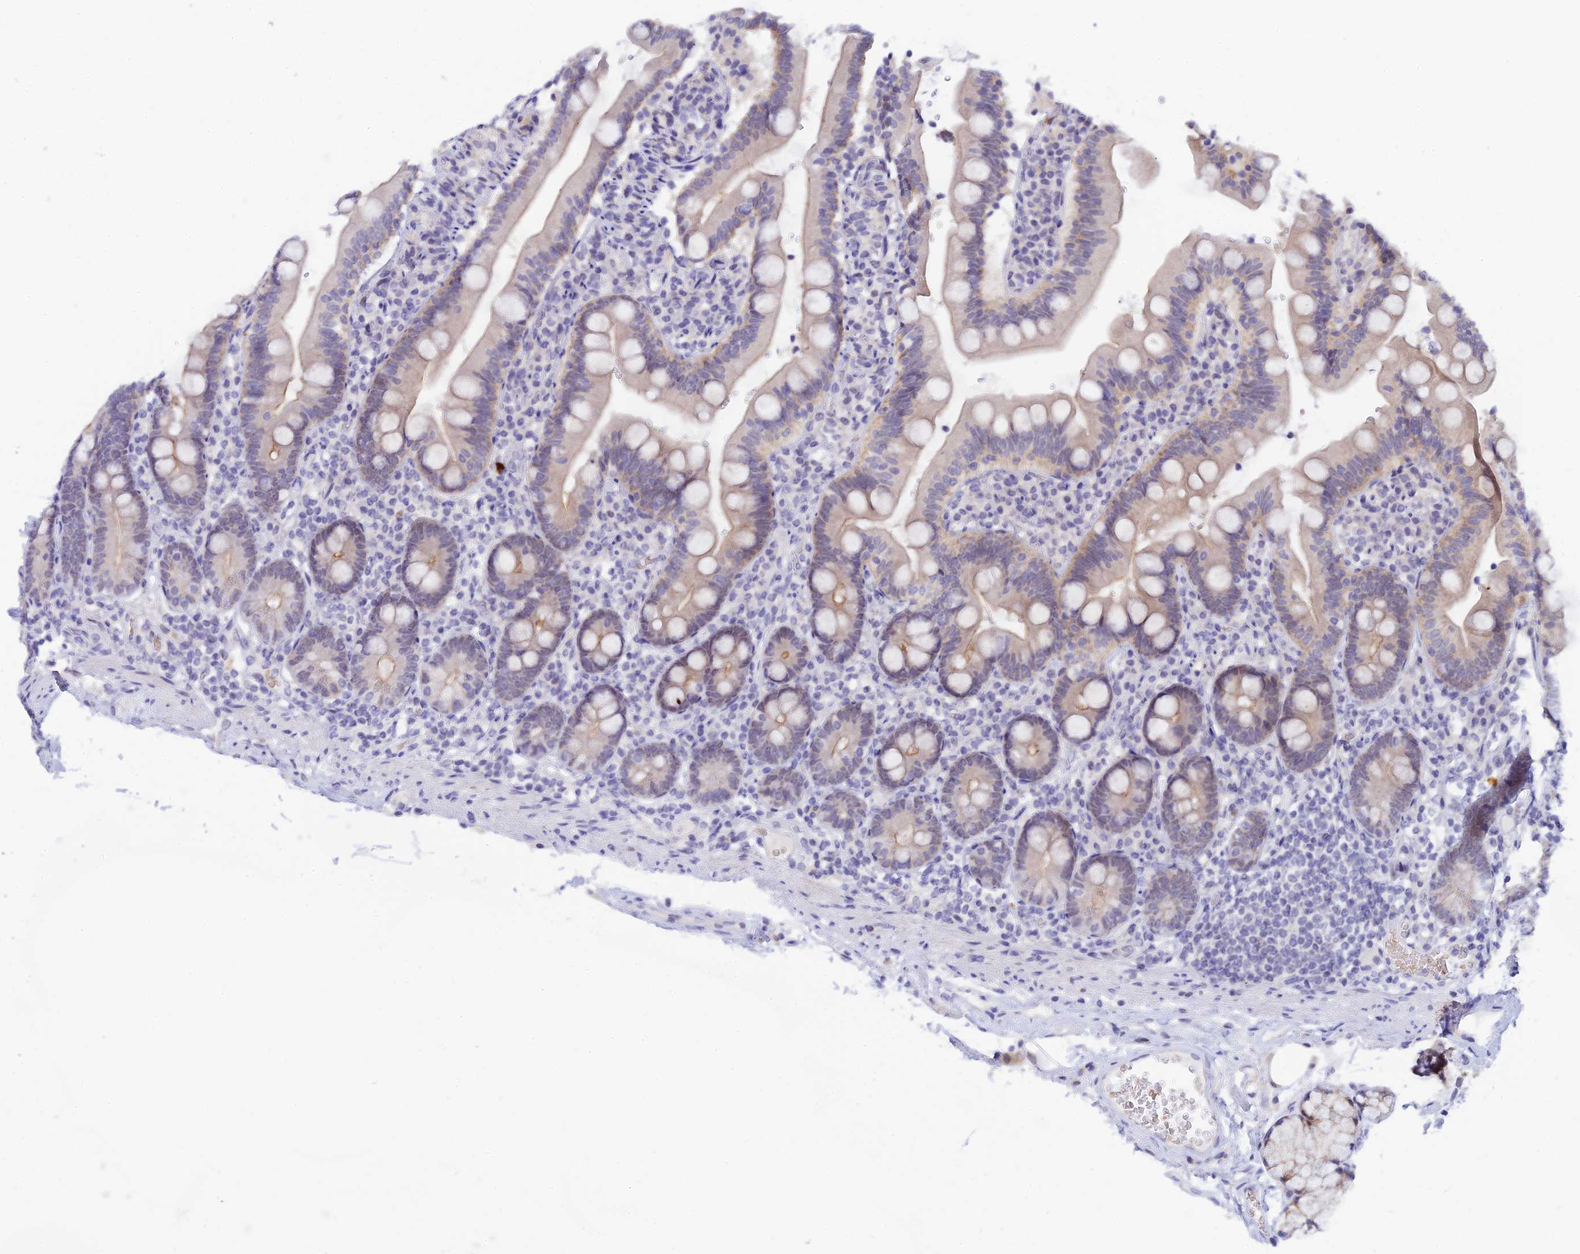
{"staining": {"intensity": "moderate", "quantity": "<25%", "location": "cytoplasmic/membranous"}, "tissue": "duodenum", "cell_type": "Glandular cells", "image_type": "normal", "snomed": [{"axis": "morphology", "description": "Normal tissue, NOS"}, {"axis": "topography", "description": "Duodenum"}], "caption": "Immunohistochemistry (DAB (3,3'-diaminobenzidine)) staining of benign duodenum exhibits moderate cytoplasmic/membranous protein expression in approximately <25% of glandular cells. (IHC, brightfield microscopy, high magnification).", "gene": "RASGEF1B", "patient": {"sex": "female", "age": 67}}